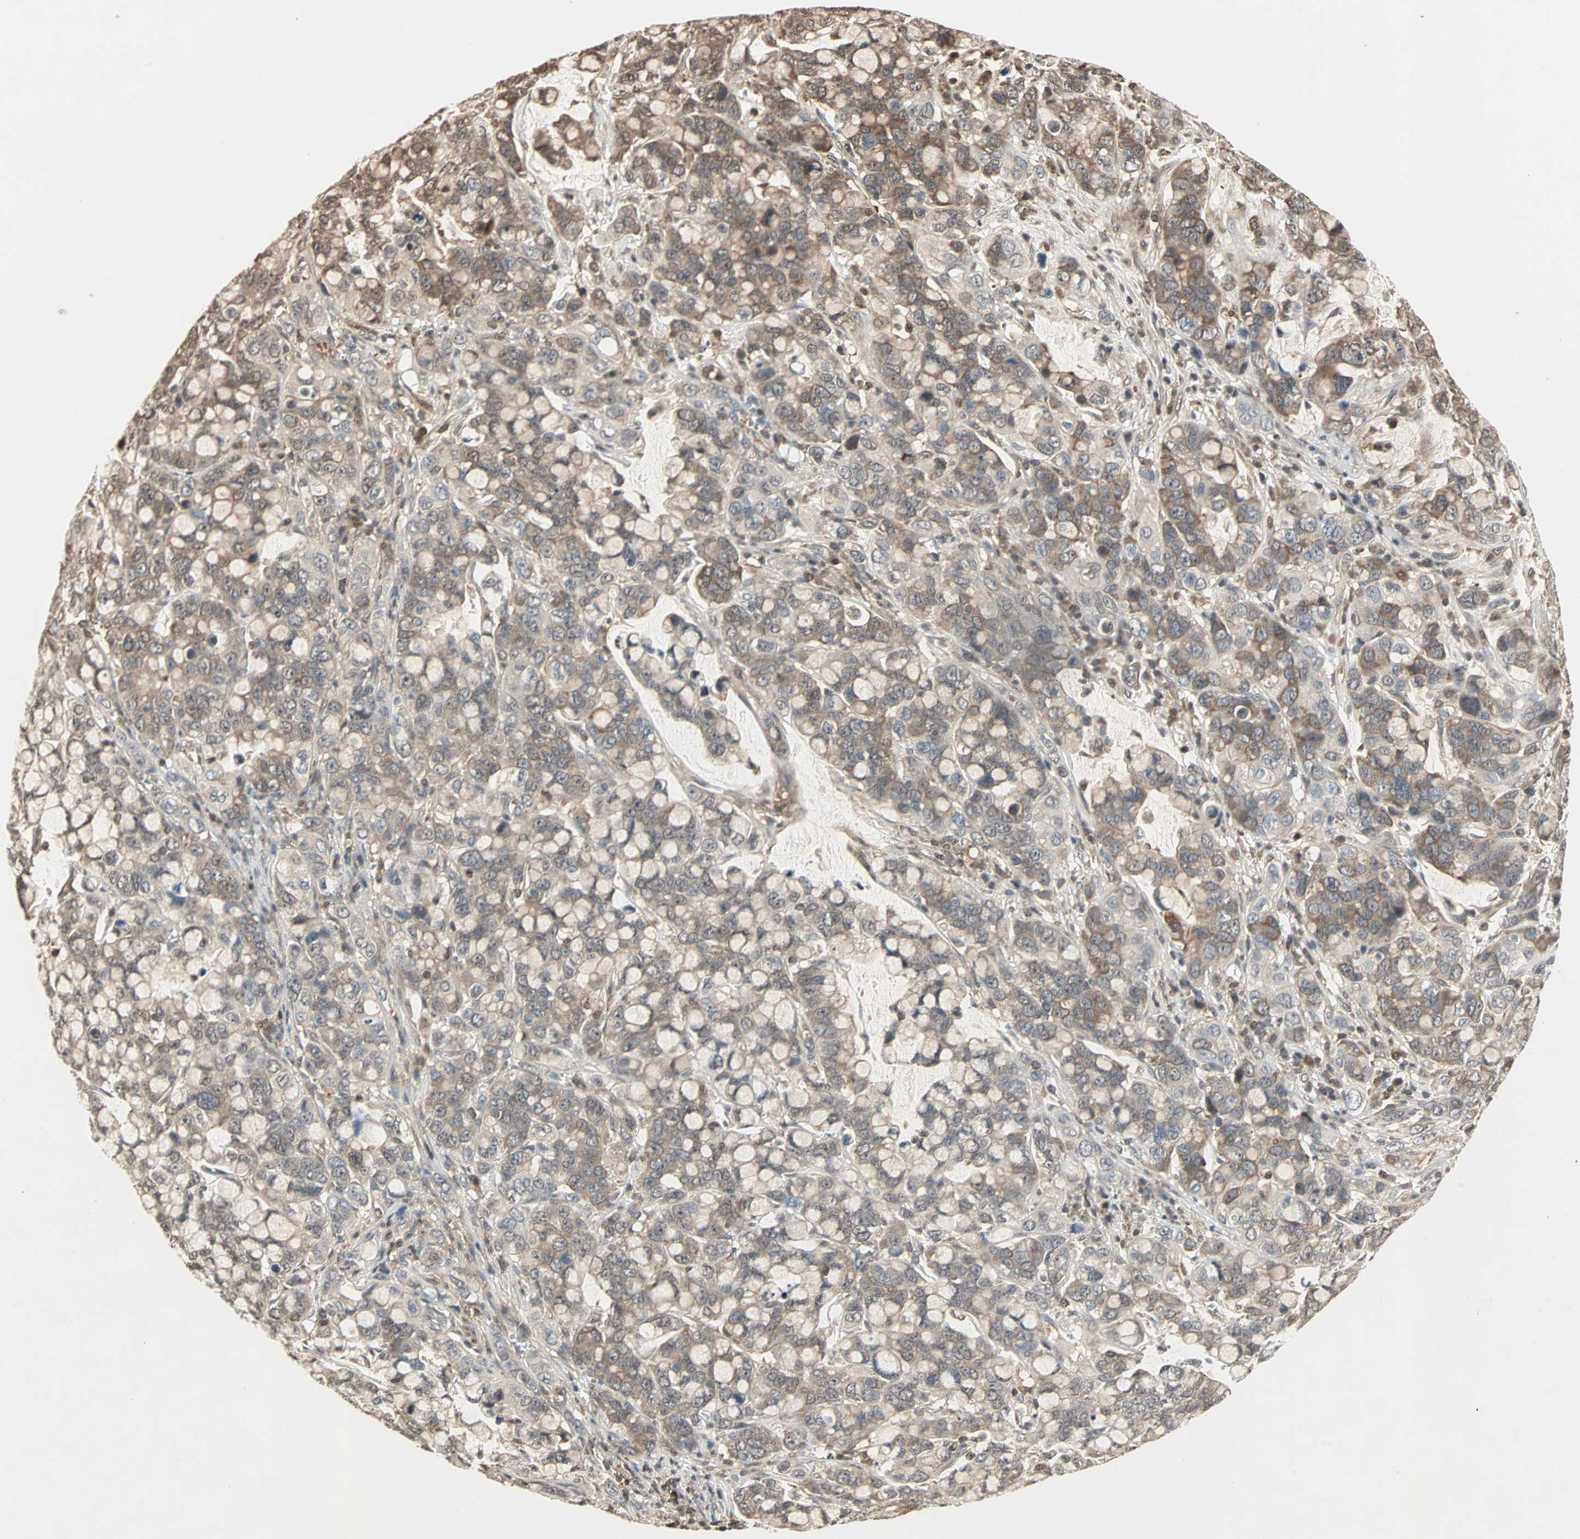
{"staining": {"intensity": "moderate", "quantity": ">75%", "location": "cytoplasmic/membranous"}, "tissue": "stomach cancer", "cell_type": "Tumor cells", "image_type": "cancer", "snomed": [{"axis": "morphology", "description": "Adenocarcinoma, NOS"}, {"axis": "topography", "description": "Stomach, lower"}], "caption": "A histopathology image showing moderate cytoplasmic/membranous staining in approximately >75% of tumor cells in stomach cancer, as visualized by brown immunohistochemical staining.", "gene": "DRG2", "patient": {"sex": "male", "age": 84}}